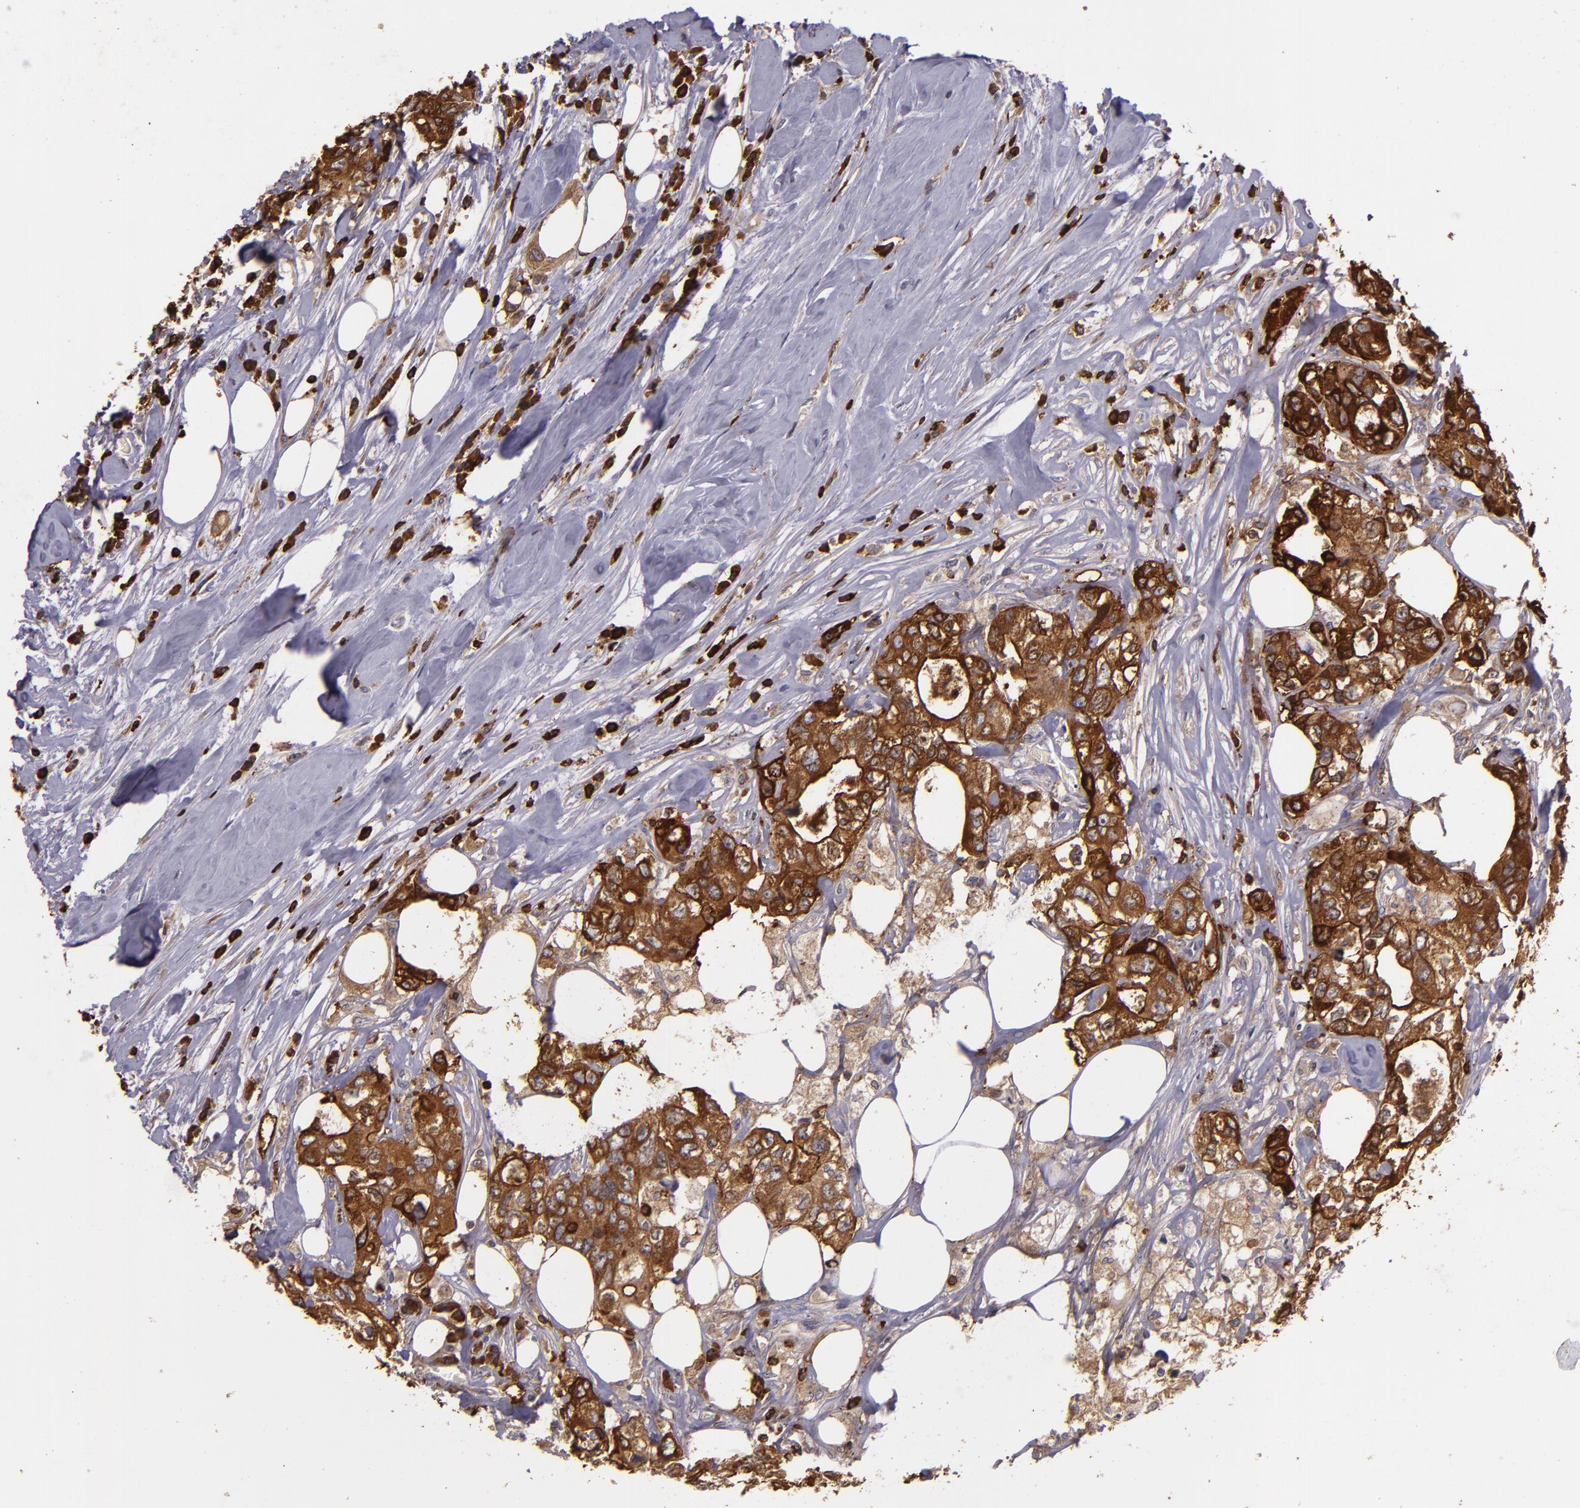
{"staining": {"intensity": "strong", "quantity": ">75%", "location": "cytoplasmic/membranous"}, "tissue": "colorectal cancer", "cell_type": "Tumor cells", "image_type": "cancer", "snomed": [{"axis": "morphology", "description": "Adenocarcinoma, NOS"}, {"axis": "topography", "description": "Rectum"}], "caption": "IHC photomicrograph of neoplastic tissue: human colorectal cancer stained using immunohistochemistry exhibits high levels of strong protein expression localized specifically in the cytoplasmic/membranous of tumor cells, appearing as a cytoplasmic/membranous brown color.", "gene": "SLC9A3R1", "patient": {"sex": "female", "age": 57}}